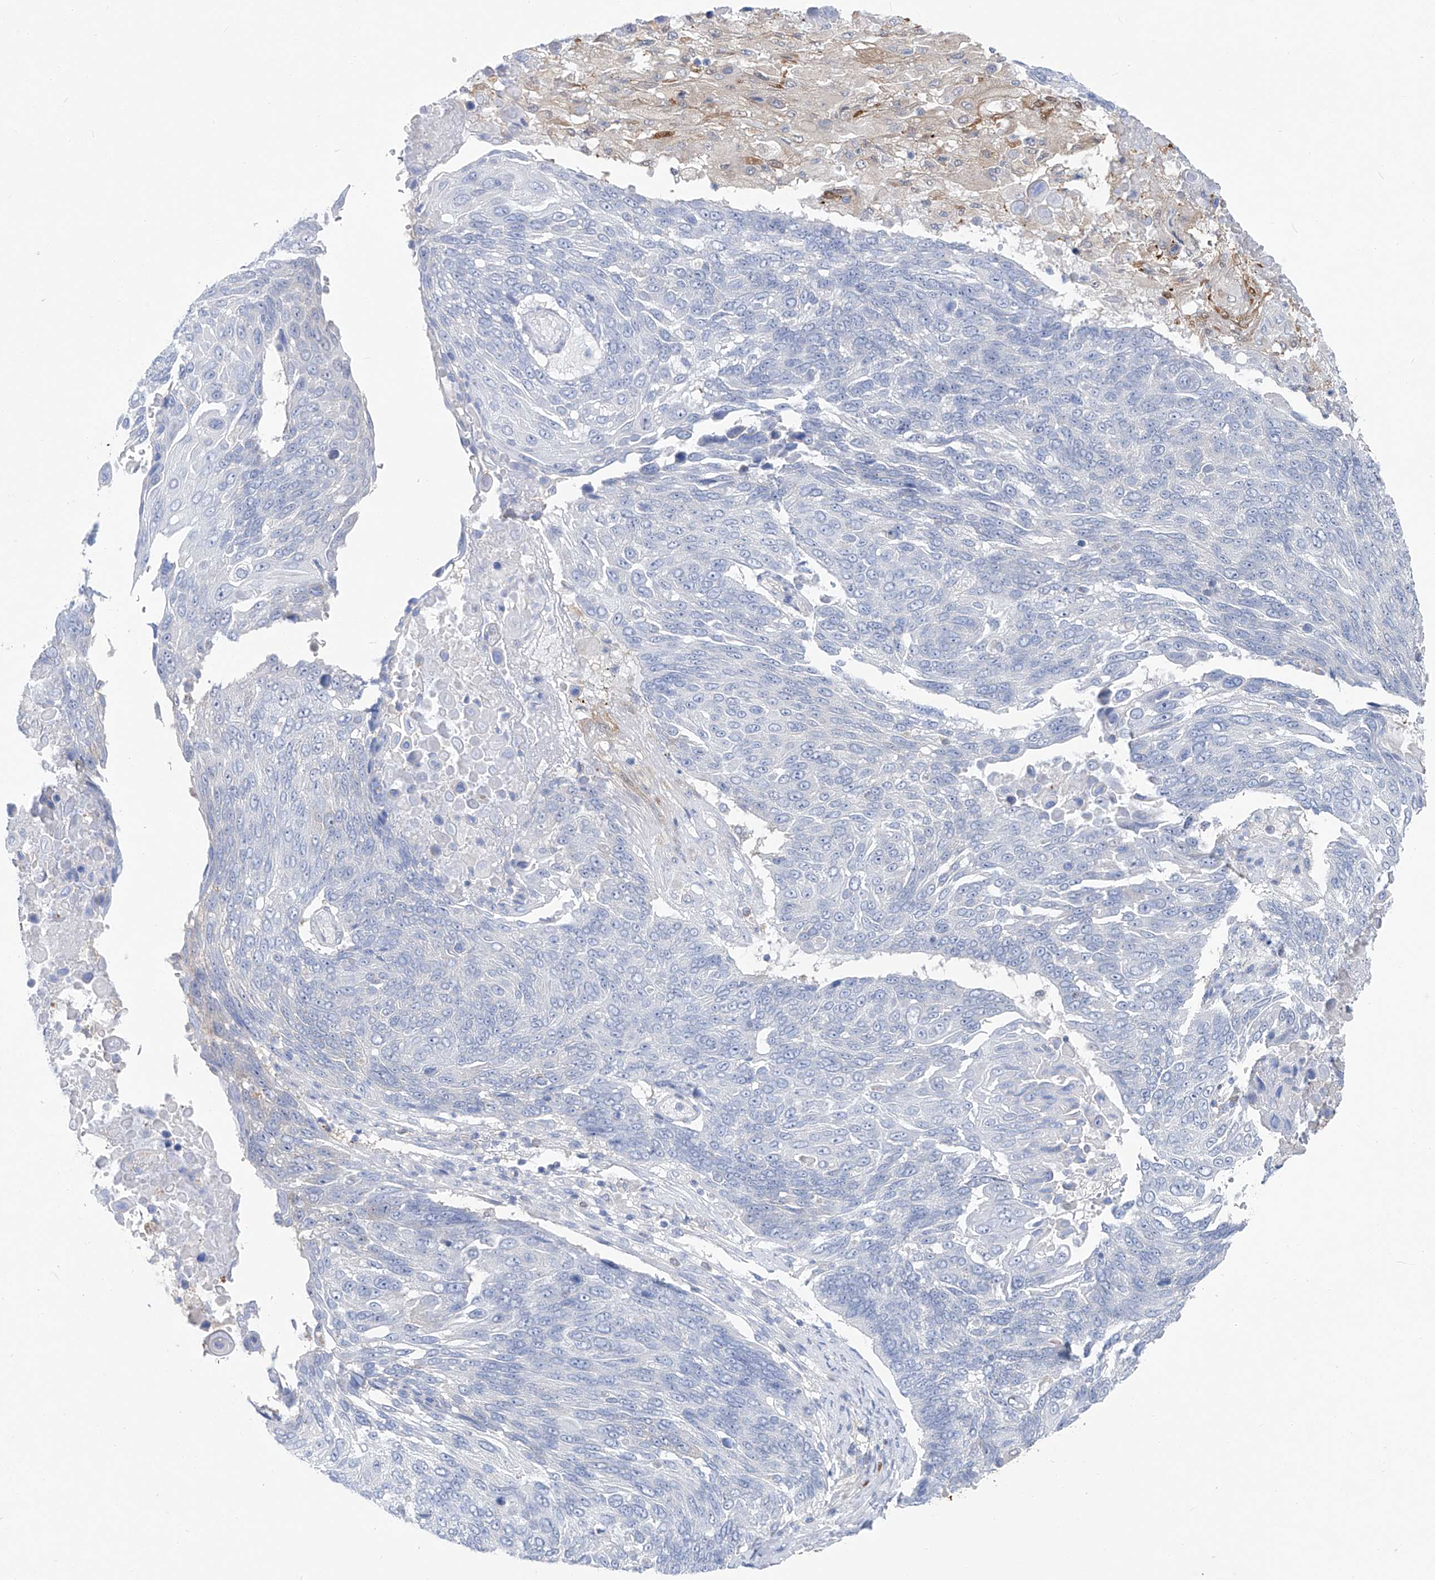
{"staining": {"intensity": "negative", "quantity": "none", "location": "none"}, "tissue": "lung cancer", "cell_type": "Tumor cells", "image_type": "cancer", "snomed": [{"axis": "morphology", "description": "Squamous cell carcinoma, NOS"}, {"axis": "topography", "description": "Lung"}], "caption": "An immunohistochemistry image of squamous cell carcinoma (lung) is shown. There is no staining in tumor cells of squamous cell carcinoma (lung).", "gene": "UFL1", "patient": {"sex": "male", "age": 66}}